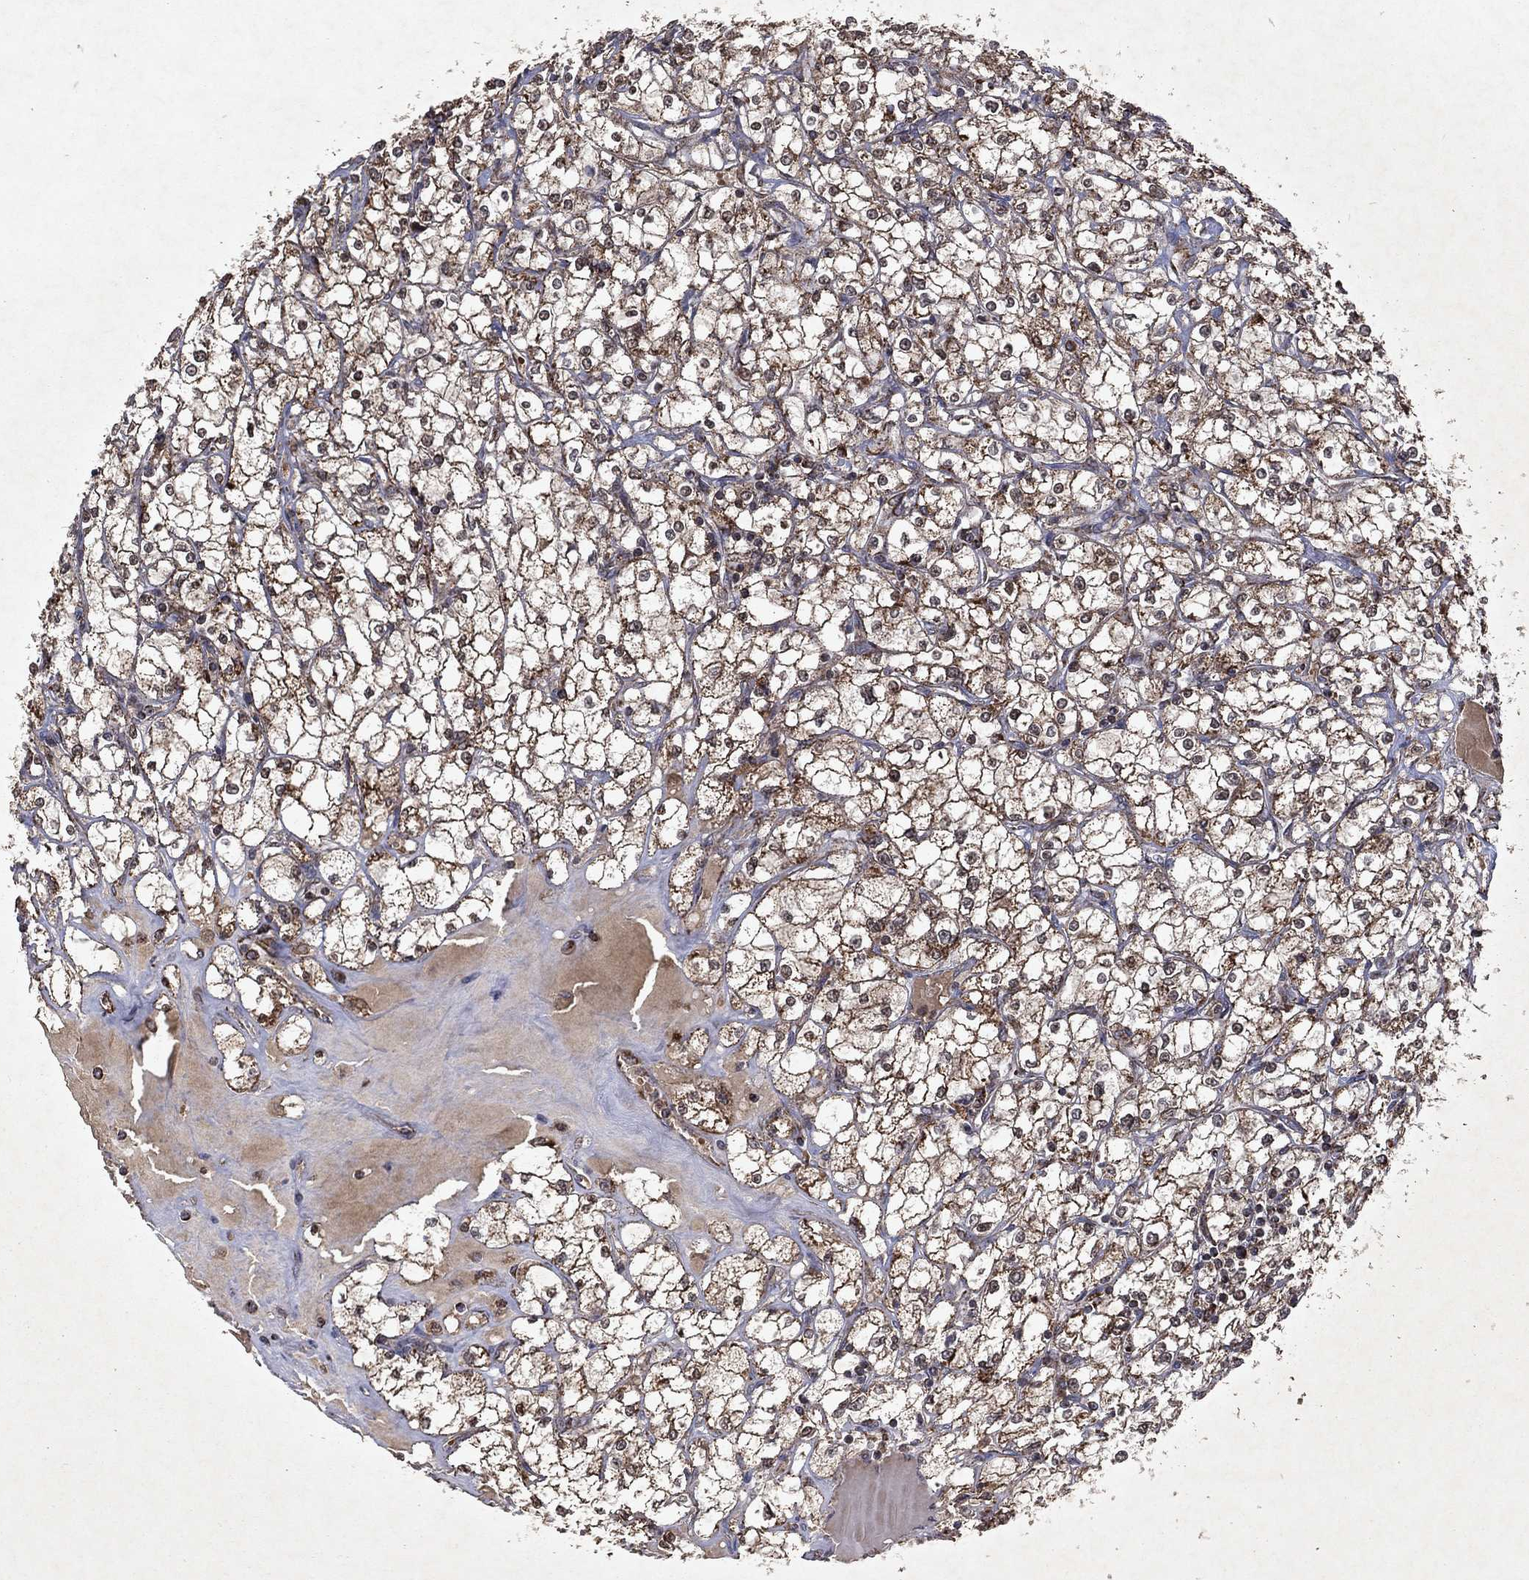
{"staining": {"intensity": "moderate", "quantity": ">75%", "location": "cytoplasmic/membranous"}, "tissue": "renal cancer", "cell_type": "Tumor cells", "image_type": "cancer", "snomed": [{"axis": "morphology", "description": "Adenocarcinoma, NOS"}, {"axis": "topography", "description": "Kidney"}], "caption": "Adenocarcinoma (renal) tissue displays moderate cytoplasmic/membranous expression in about >75% of tumor cells, visualized by immunohistochemistry. (DAB (3,3'-diaminobenzidine) IHC with brightfield microscopy, high magnification).", "gene": "PYROXD2", "patient": {"sex": "male", "age": 67}}